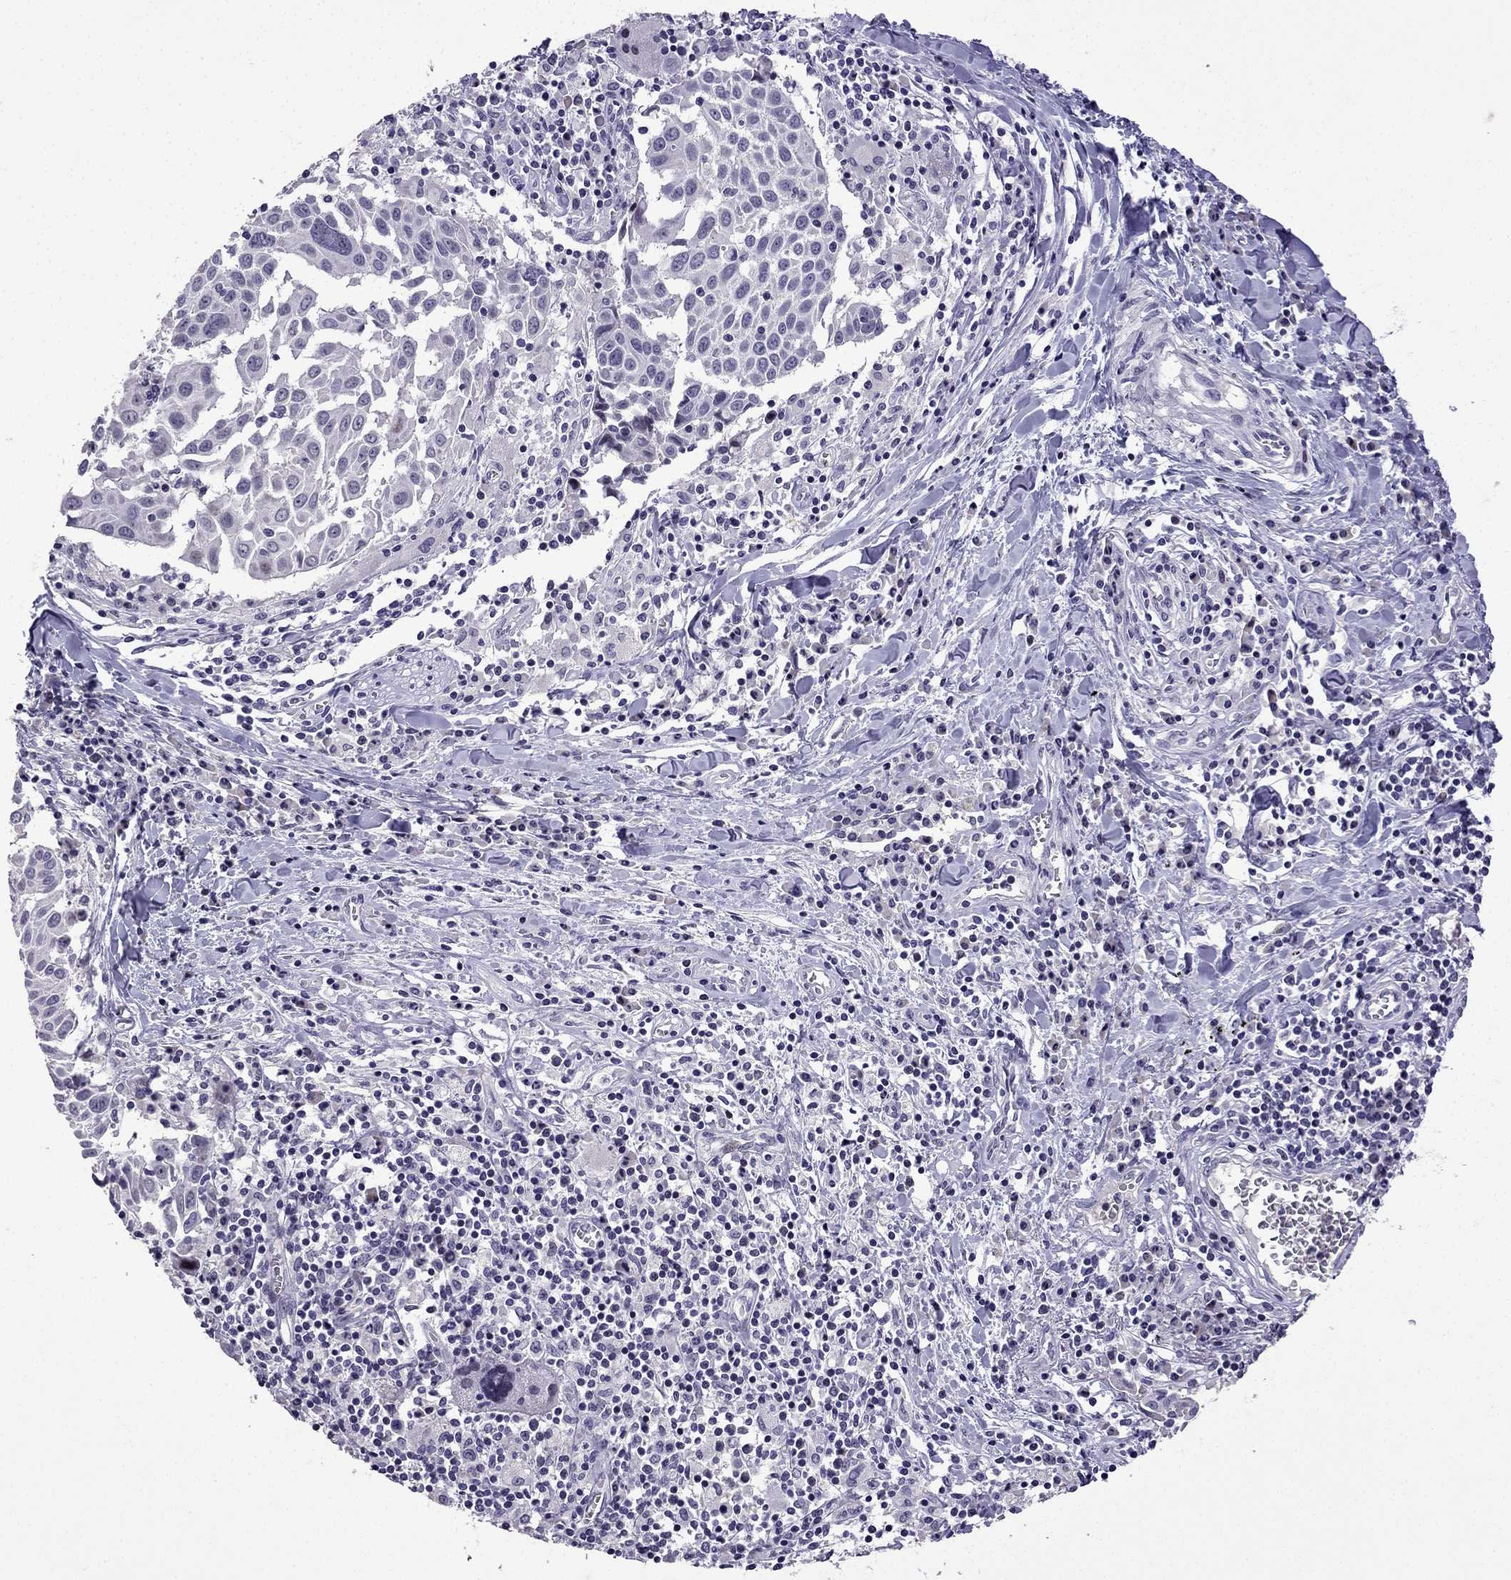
{"staining": {"intensity": "negative", "quantity": "none", "location": "none"}, "tissue": "lung cancer", "cell_type": "Tumor cells", "image_type": "cancer", "snomed": [{"axis": "morphology", "description": "Squamous cell carcinoma, NOS"}, {"axis": "topography", "description": "Lung"}], "caption": "The immunohistochemistry photomicrograph has no significant expression in tumor cells of lung squamous cell carcinoma tissue.", "gene": "TTN", "patient": {"sex": "male", "age": 57}}